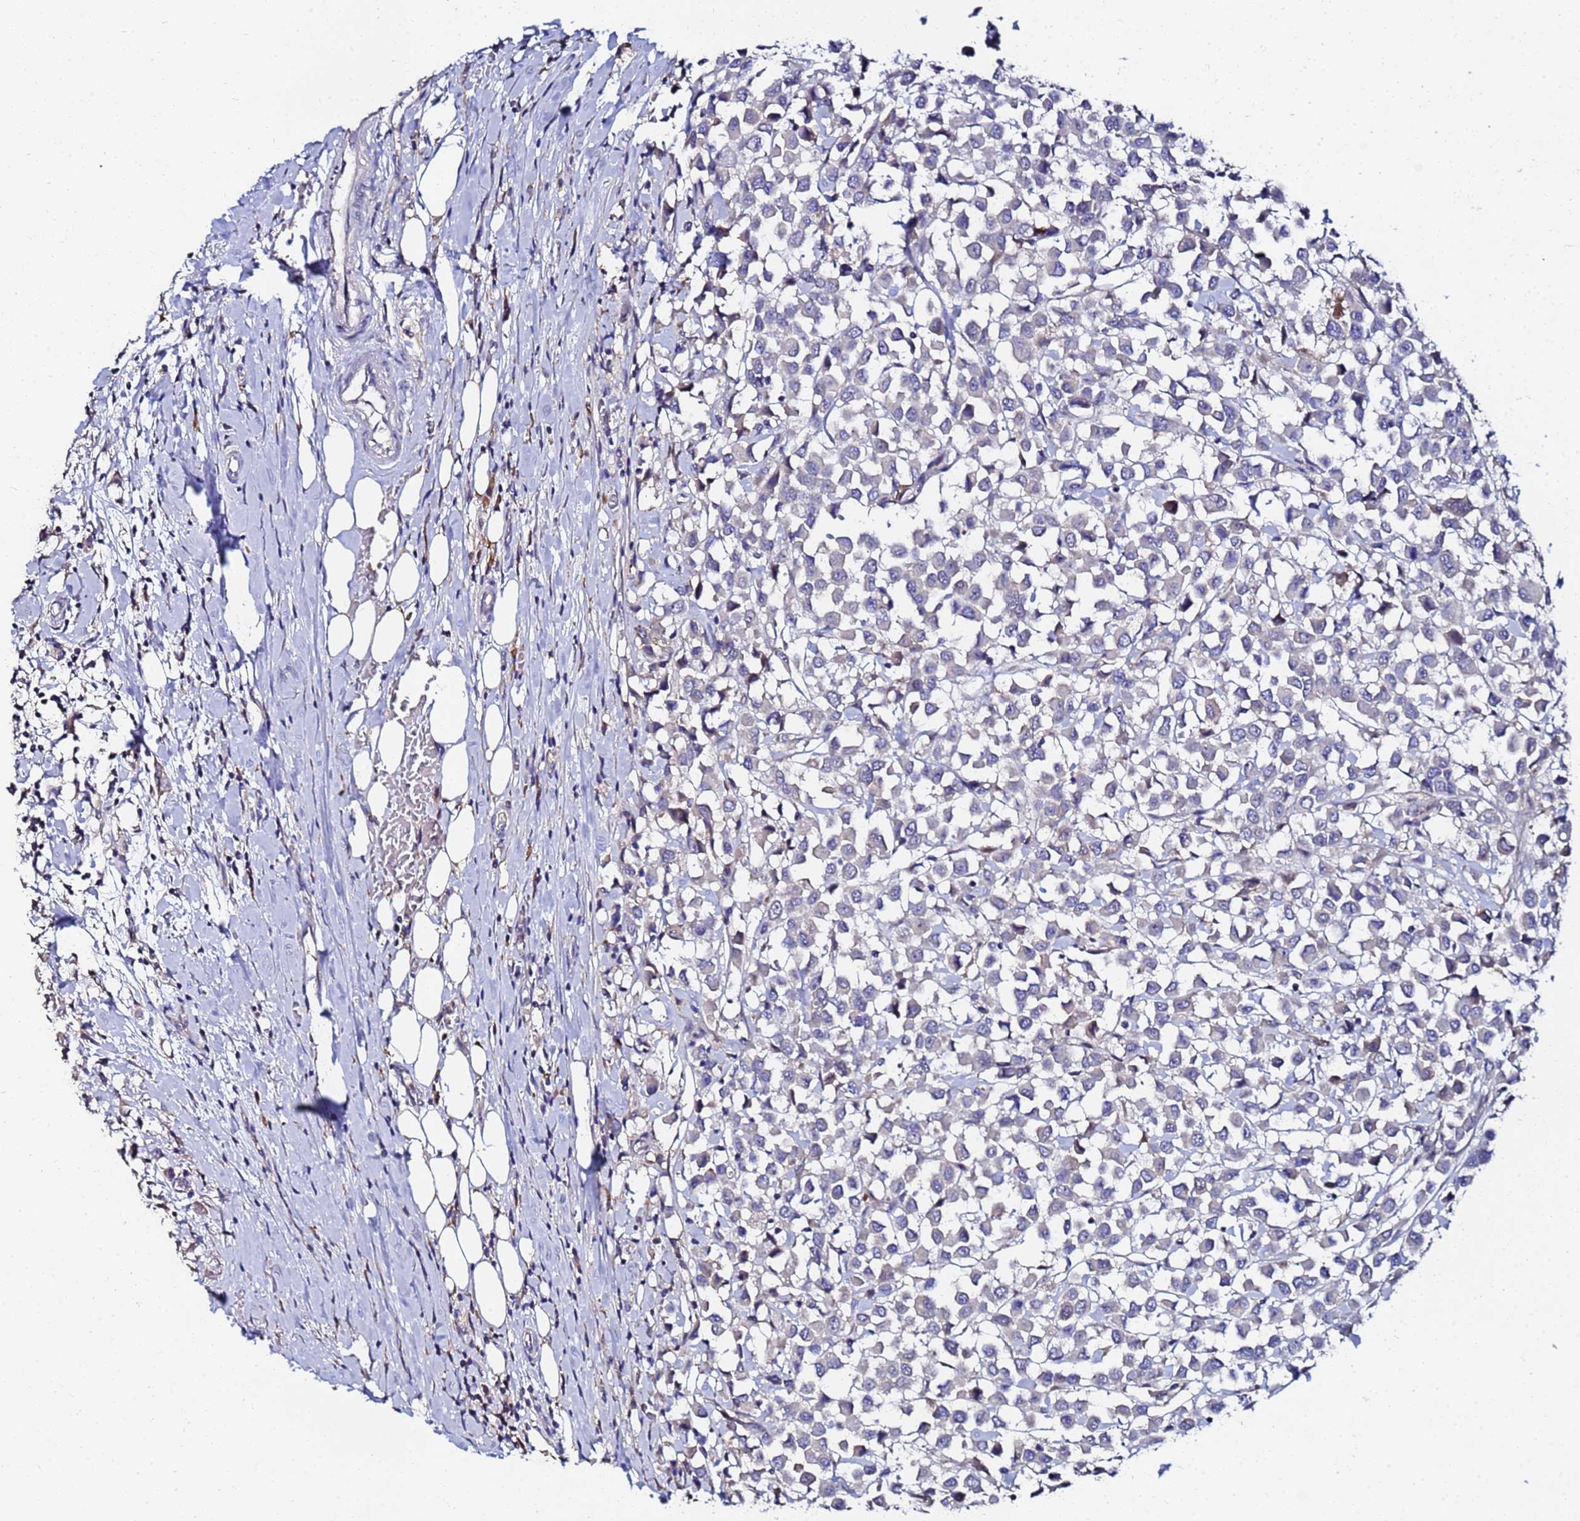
{"staining": {"intensity": "negative", "quantity": "none", "location": "none"}, "tissue": "breast cancer", "cell_type": "Tumor cells", "image_type": "cancer", "snomed": [{"axis": "morphology", "description": "Duct carcinoma"}, {"axis": "topography", "description": "Breast"}], "caption": "IHC image of breast cancer (infiltrating ductal carcinoma) stained for a protein (brown), which shows no positivity in tumor cells.", "gene": "TCP10L", "patient": {"sex": "female", "age": 61}}